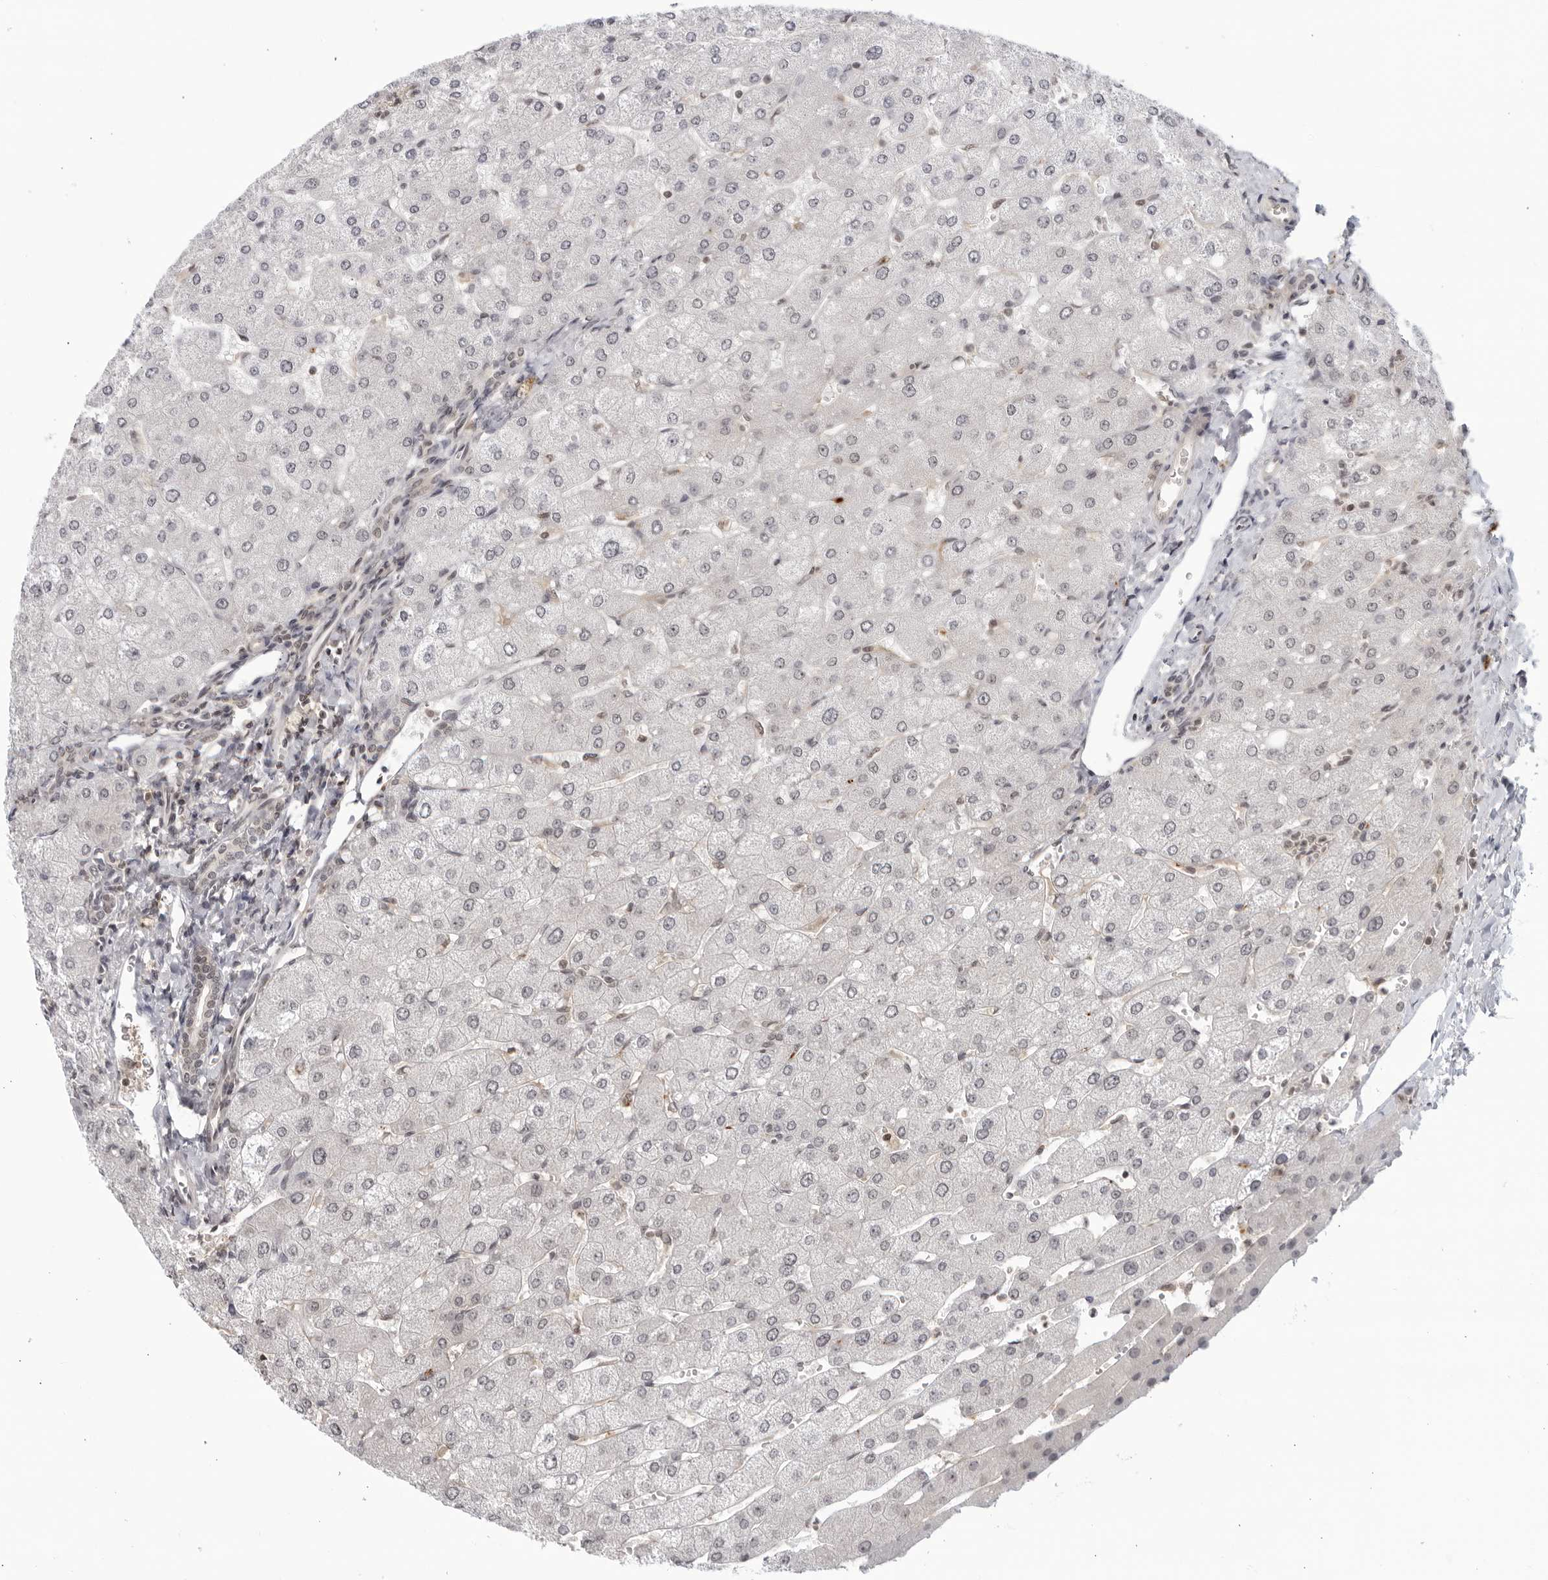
{"staining": {"intensity": "weak", "quantity": "25%-75%", "location": "nuclear"}, "tissue": "liver", "cell_type": "Cholangiocytes", "image_type": "normal", "snomed": [{"axis": "morphology", "description": "Normal tissue, NOS"}, {"axis": "topography", "description": "Liver"}], "caption": "The histopathology image displays immunohistochemical staining of normal liver. There is weak nuclear positivity is identified in about 25%-75% of cholangiocytes. (IHC, brightfield microscopy, high magnification).", "gene": "CC2D1B", "patient": {"sex": "male", "age": 55}}